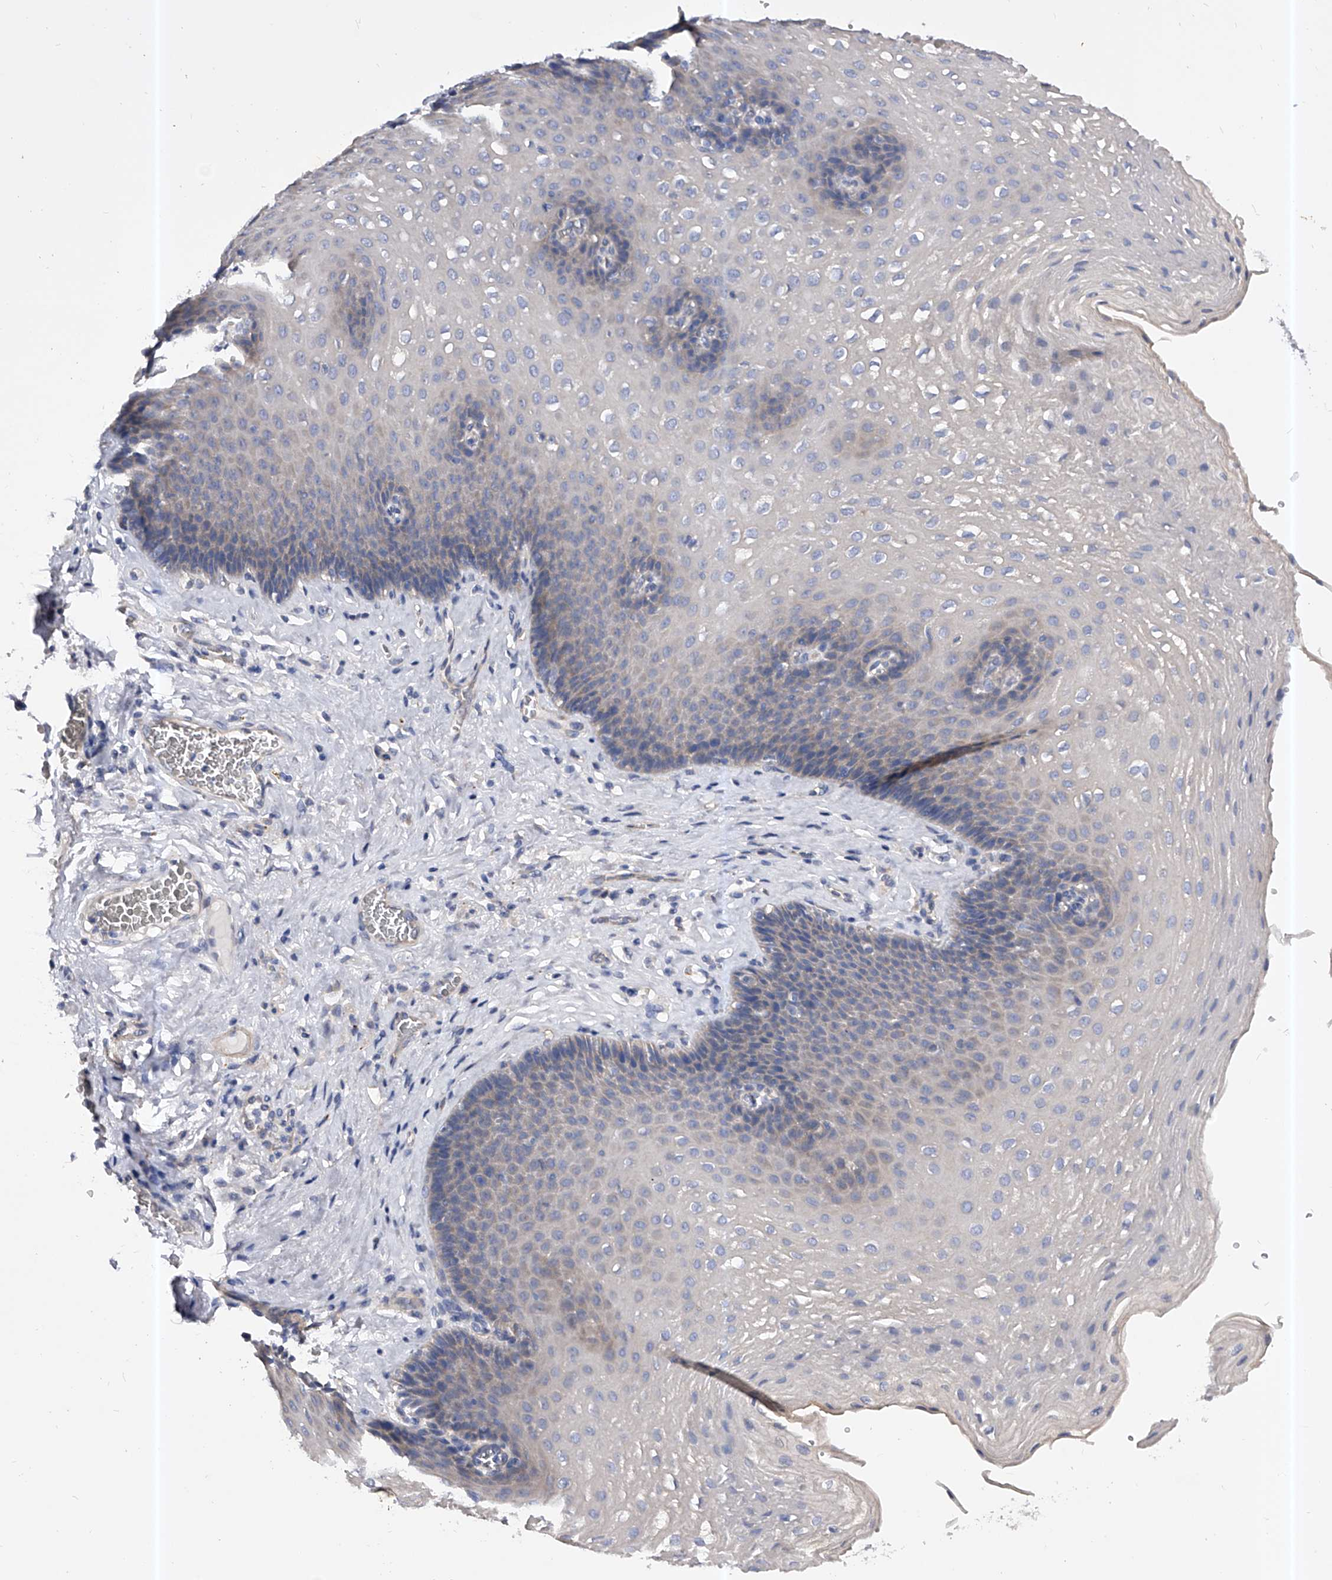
{"staining": {"intensity": "negative", "quantity": "none", "location": "none"}, "tissue": "esophagus", "cell_type": "Squamous epithelial cells", "image_type": "normal", "snomed": [{"axis": "morphology", "description": "Normal tissue, NOS"}, {"axis": "topography", "description": "Esophagus"}], "caption": "Immunohistochemical staining of unremarkable esophagus reveals no significant expression in squamous epithelial cells. Nuclei are stained in blue.", "gene": "PPP5C", "patient": {"sex": "female", "age": 66}}